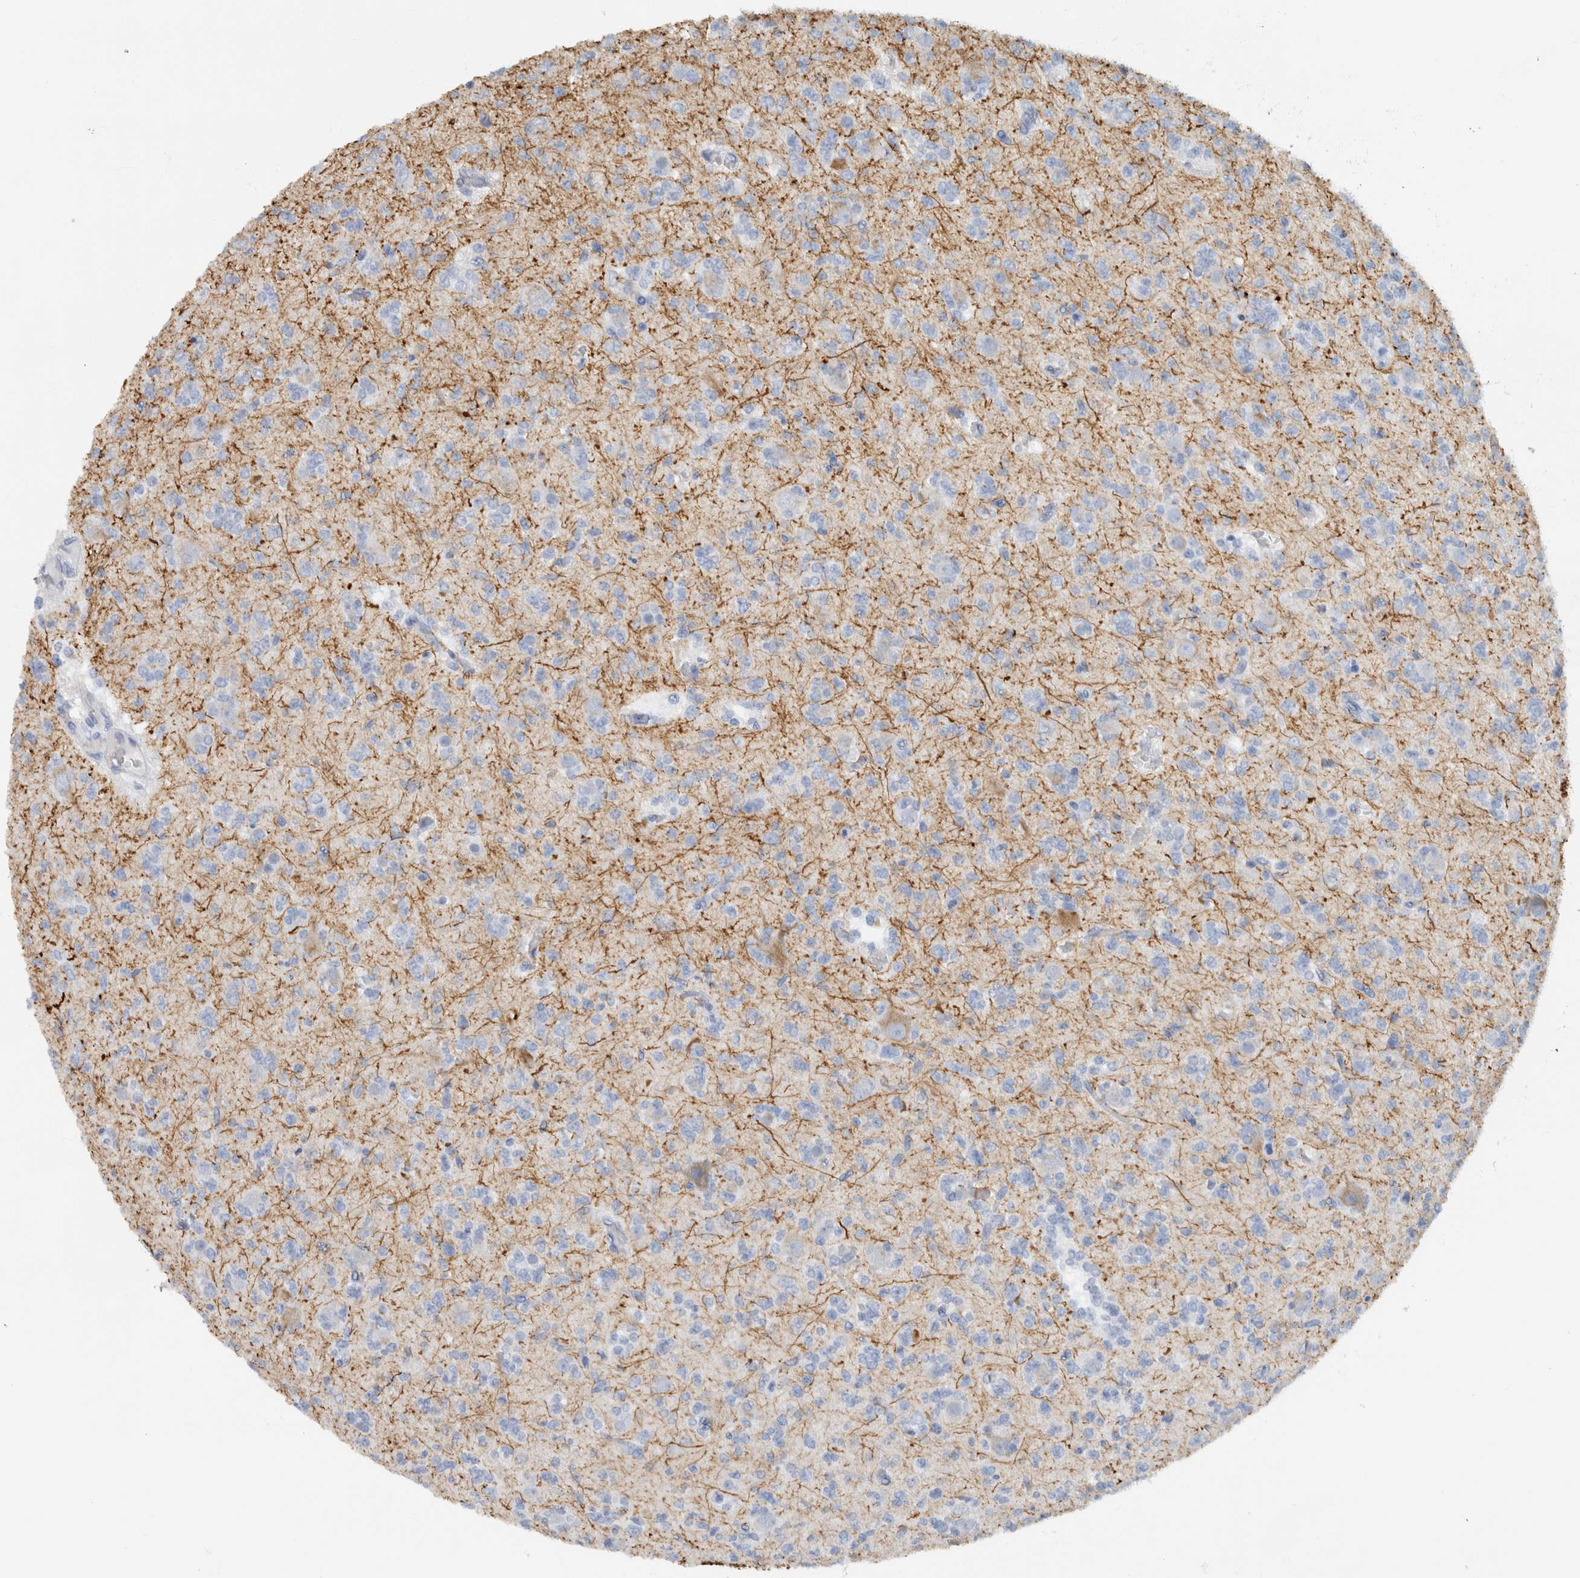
{"staining": {"intensity": "negative", "quantity": "none", "location": "none"}, "tissue": "glioma", "cell_type": "Tumor cells", "image_type": "cancer", "snomed": [{"axis": "morphology", "description": "Glioma, malignant, Low grade"}, {"axis": "topography", "description": "Brain"}], "caption": "An image of glioma stained for a protein shows no brown staining in tumor cells.", "gene": "NEFM", "patient": {"sex": "male", "age": 38}}